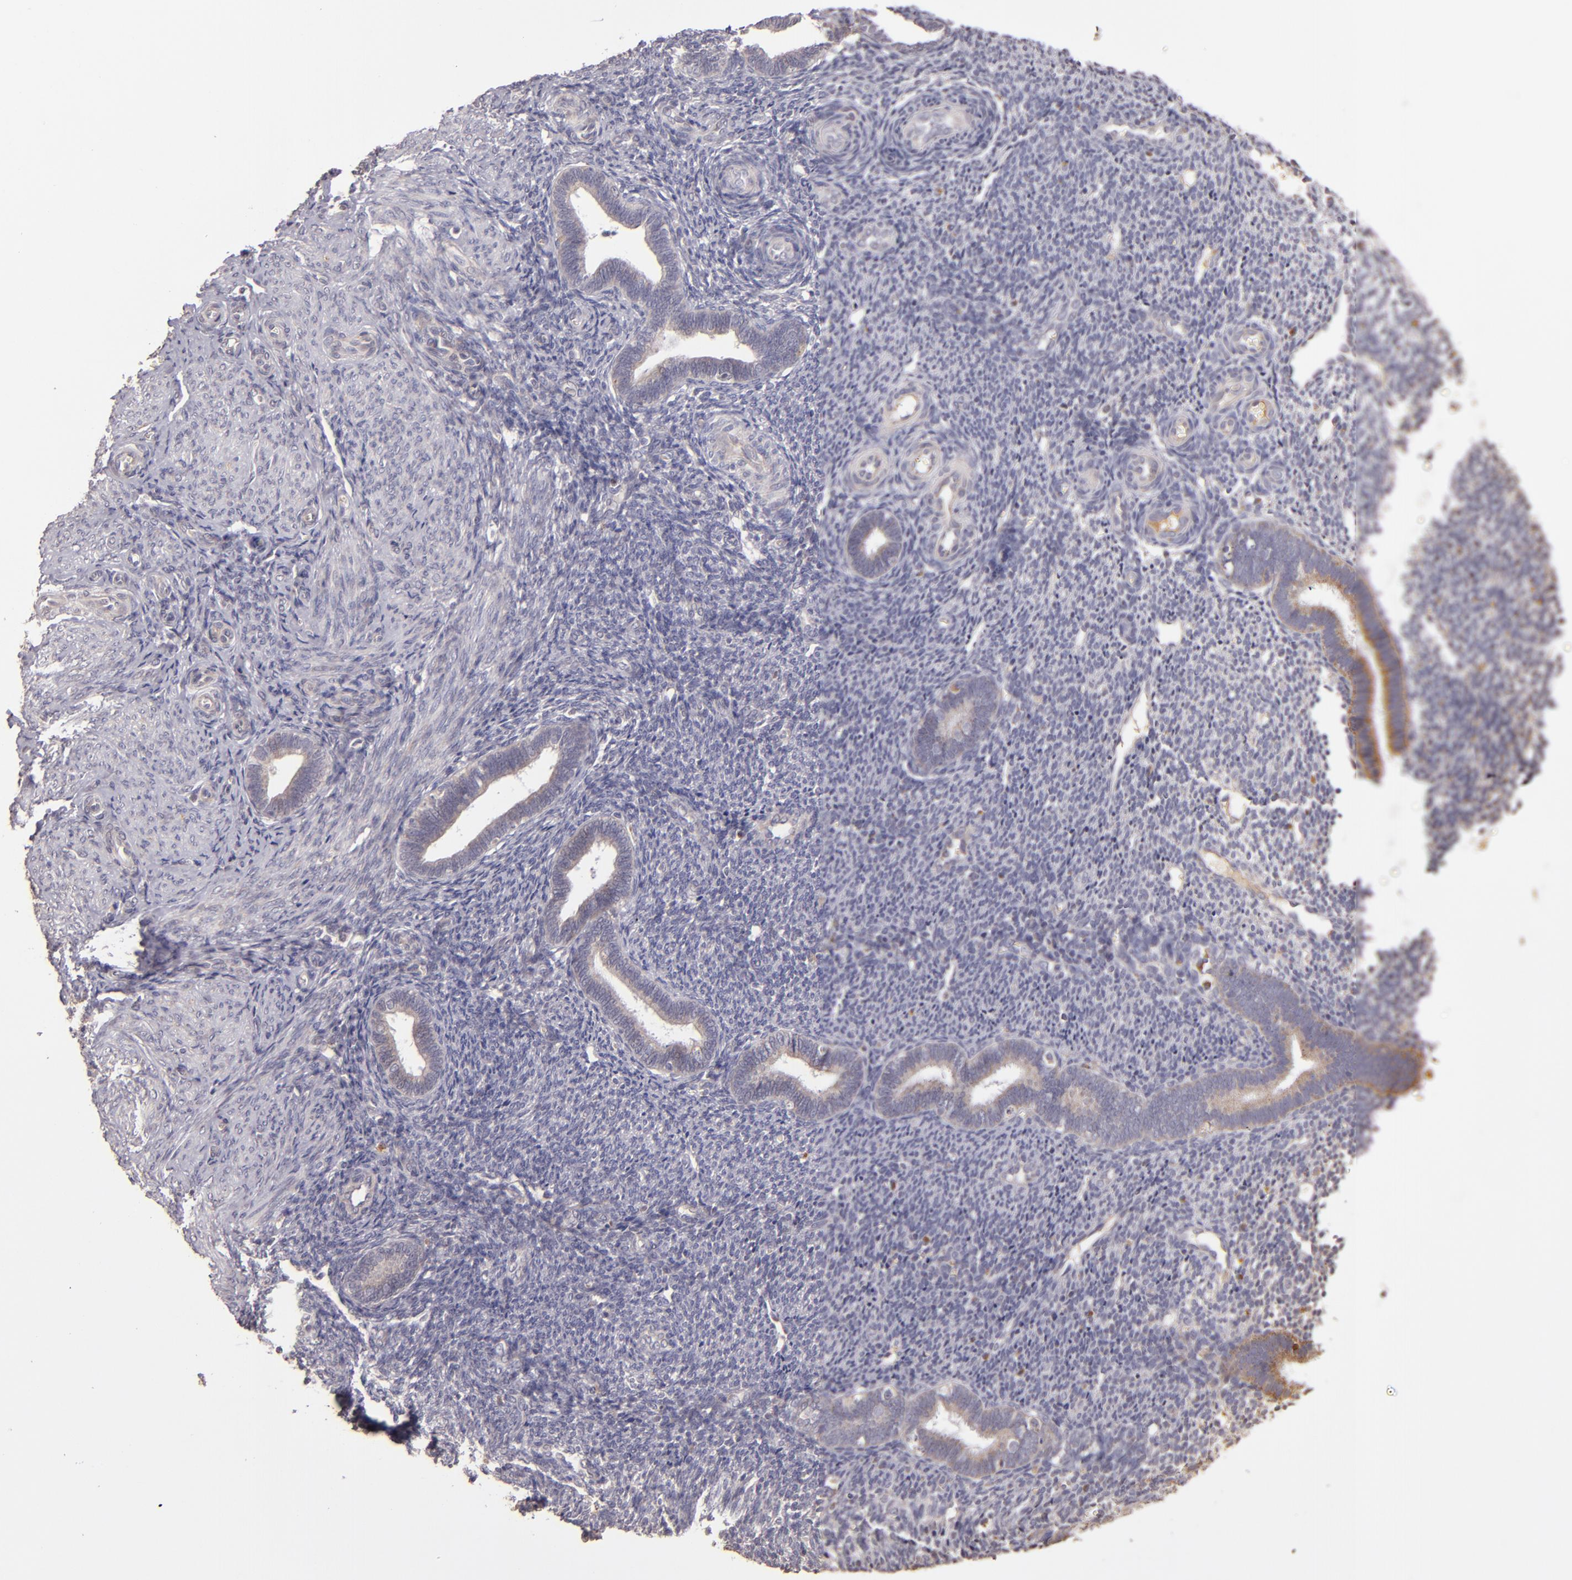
{"staining": {"intensity": "negative", "quantity": "none", "location": "none"}, "tissue": "endometrium", "cell_type": "Cells in endometrial stroma", "image_type": "normal", "snomed": [{"axis": "morphology", "description": "Normal tissue, NOS"}, {"axis": "topography", "description": "Endometrium"}], "caption": "Endometrium was stained to show a protein in brown. There is no significant staining in cells in endometrial stroma. (DAB immunohistochemistry visualized using brightfield microscopy, high magnification).", "gene": "ABL1", "patient": {"sex": "female", "age": 27}}